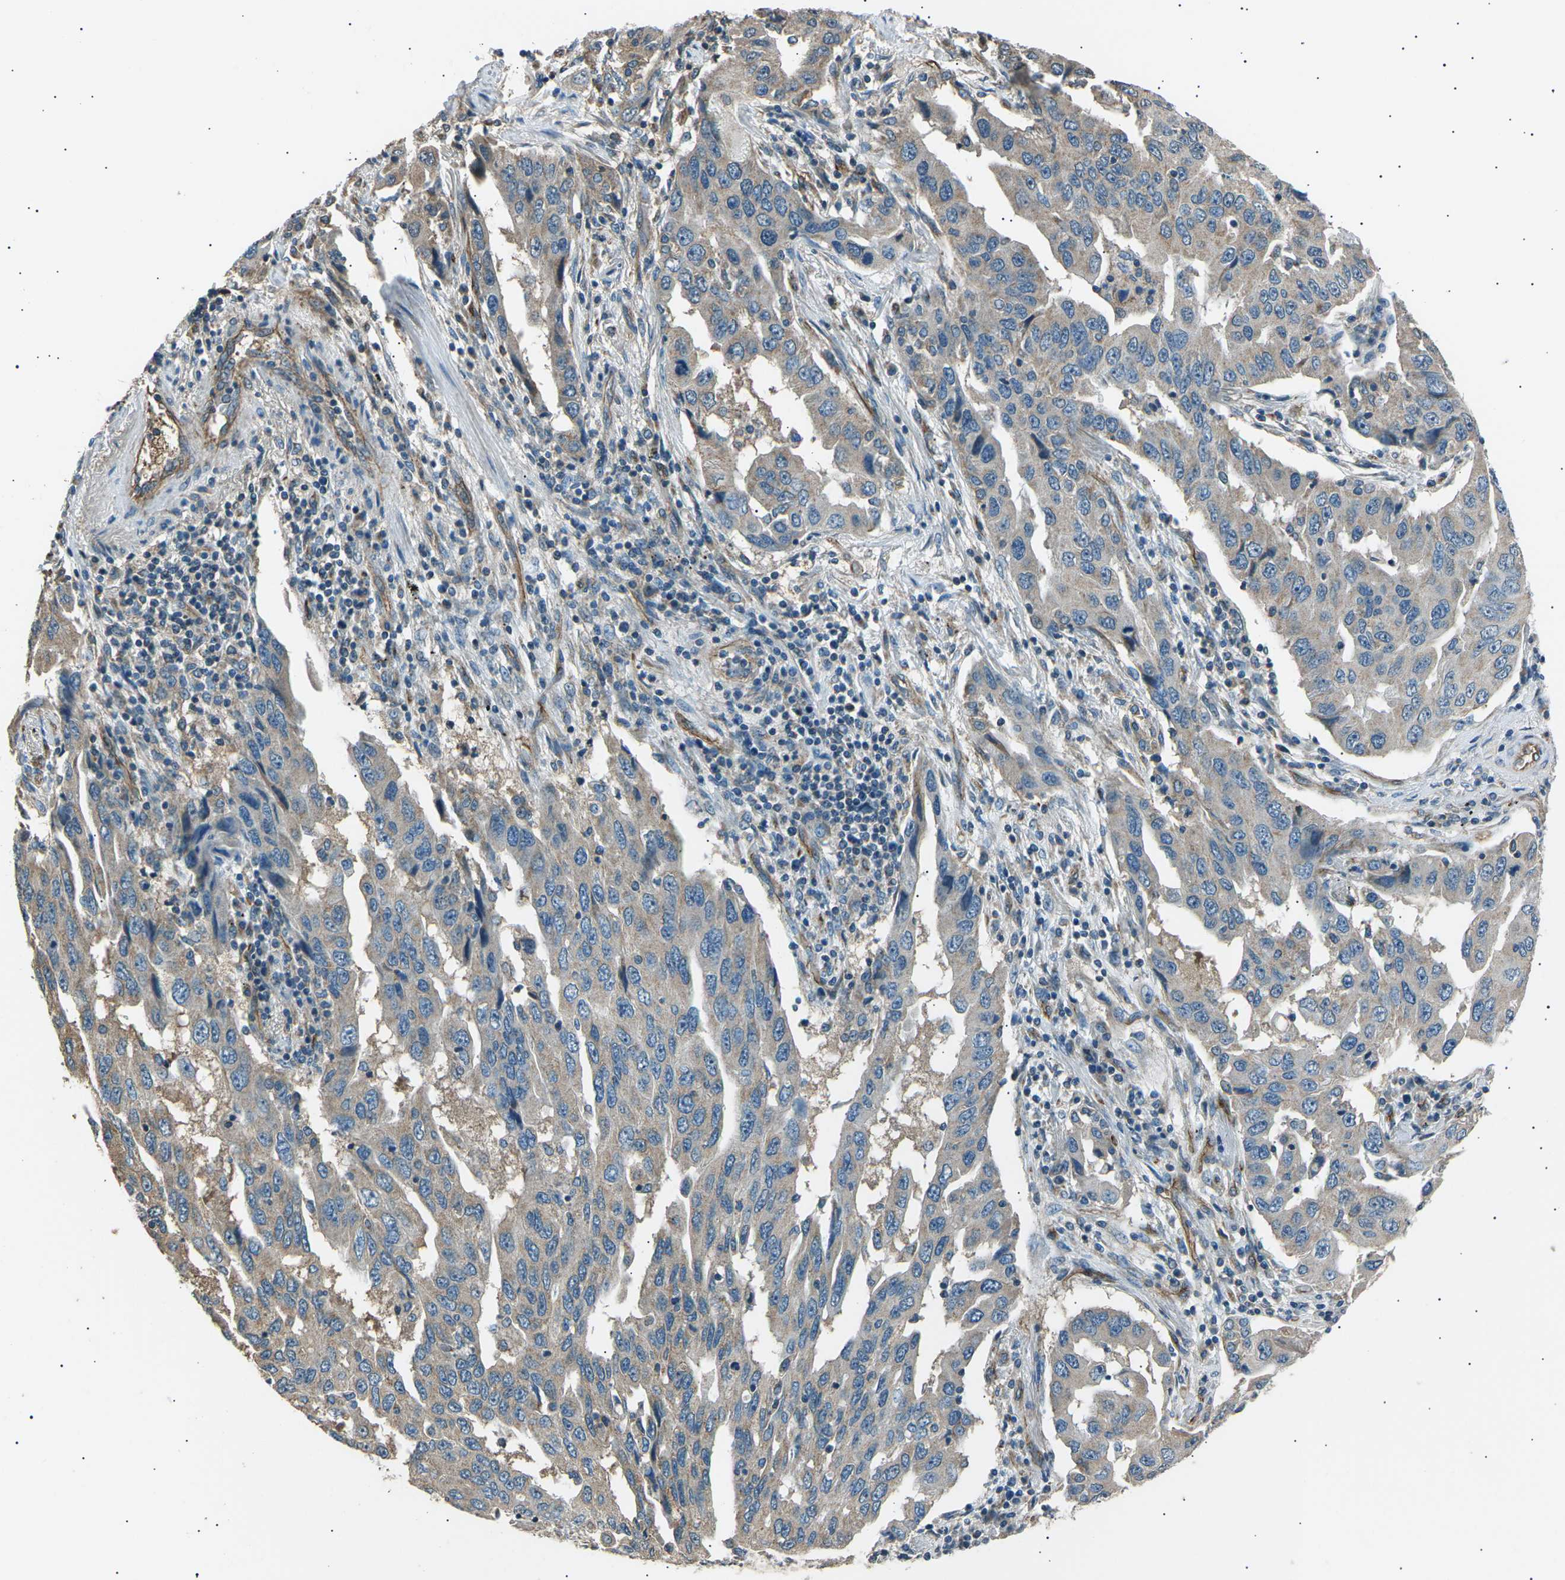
{"staining": {"intensity": "weak", "quantity": ">75%", "location": "cytoplasmic/membranous"}, "tissue": "lung cancer", "cell_type": "Tumor cells", "image_type": "cancer", "snomed": [{"axis": "morphology", "description": "Adenocarcinoma, NOS"}, {"axis": "topography", "description": "Lung"}], "caption": "Brown immunohistochemical staining in human adenocarcinoma (lung) displays weak cytoplasmic/membranous expression in approximately >75% of tumor cells. The staining is performed using DAB (3,3'-diaminobenzidine) brown chromogen to label protein expression. The nuclei are counter-stained blue using hematoxylin.", "gene": "SLK", "patient": {"sex": "female", "age": 65}}